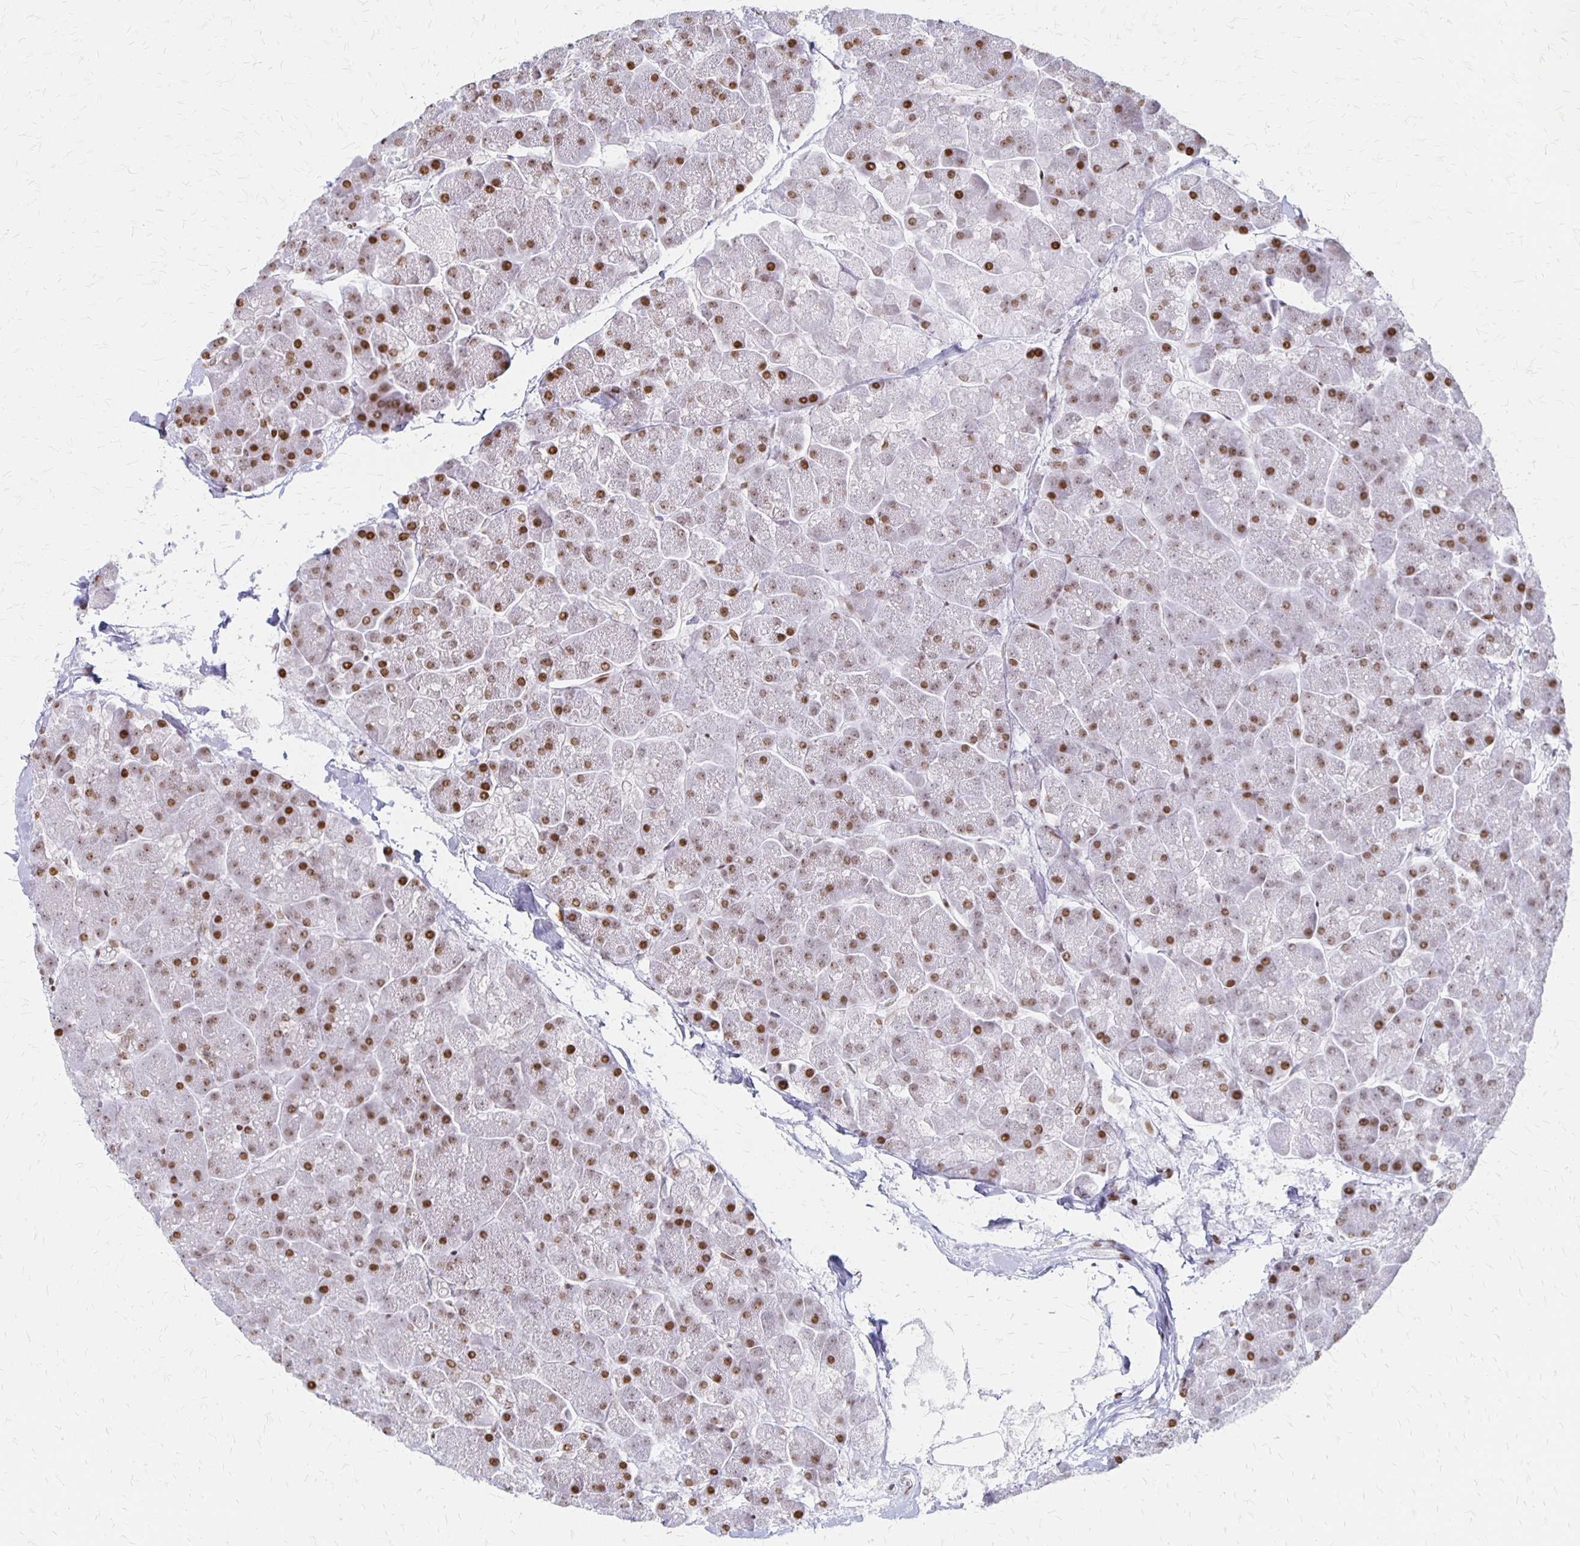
{"staining": {"intensity": "moderate", "quantity": ">75%", "location": "nuclear"}, "tissue": "pancreas", "cell_type": "Exocrine glandular cells", "image_type": "normal", "snomed": [{"axis": "morphology", "description": "Normal tissue, NOS"}, {"axis": "topography", "description": "Pancreas"}, {"axis": "topography", "description": "Peripheral nerve tissue"}], "caption": "An IHC micrograph of normal tissue is shown. Protein staining in brown labels moderate nuclear positivity in pancreas within exocrine glandular cells.", "gene": "ZNF280C", "patient": {"sex": "male", "age": 54}}